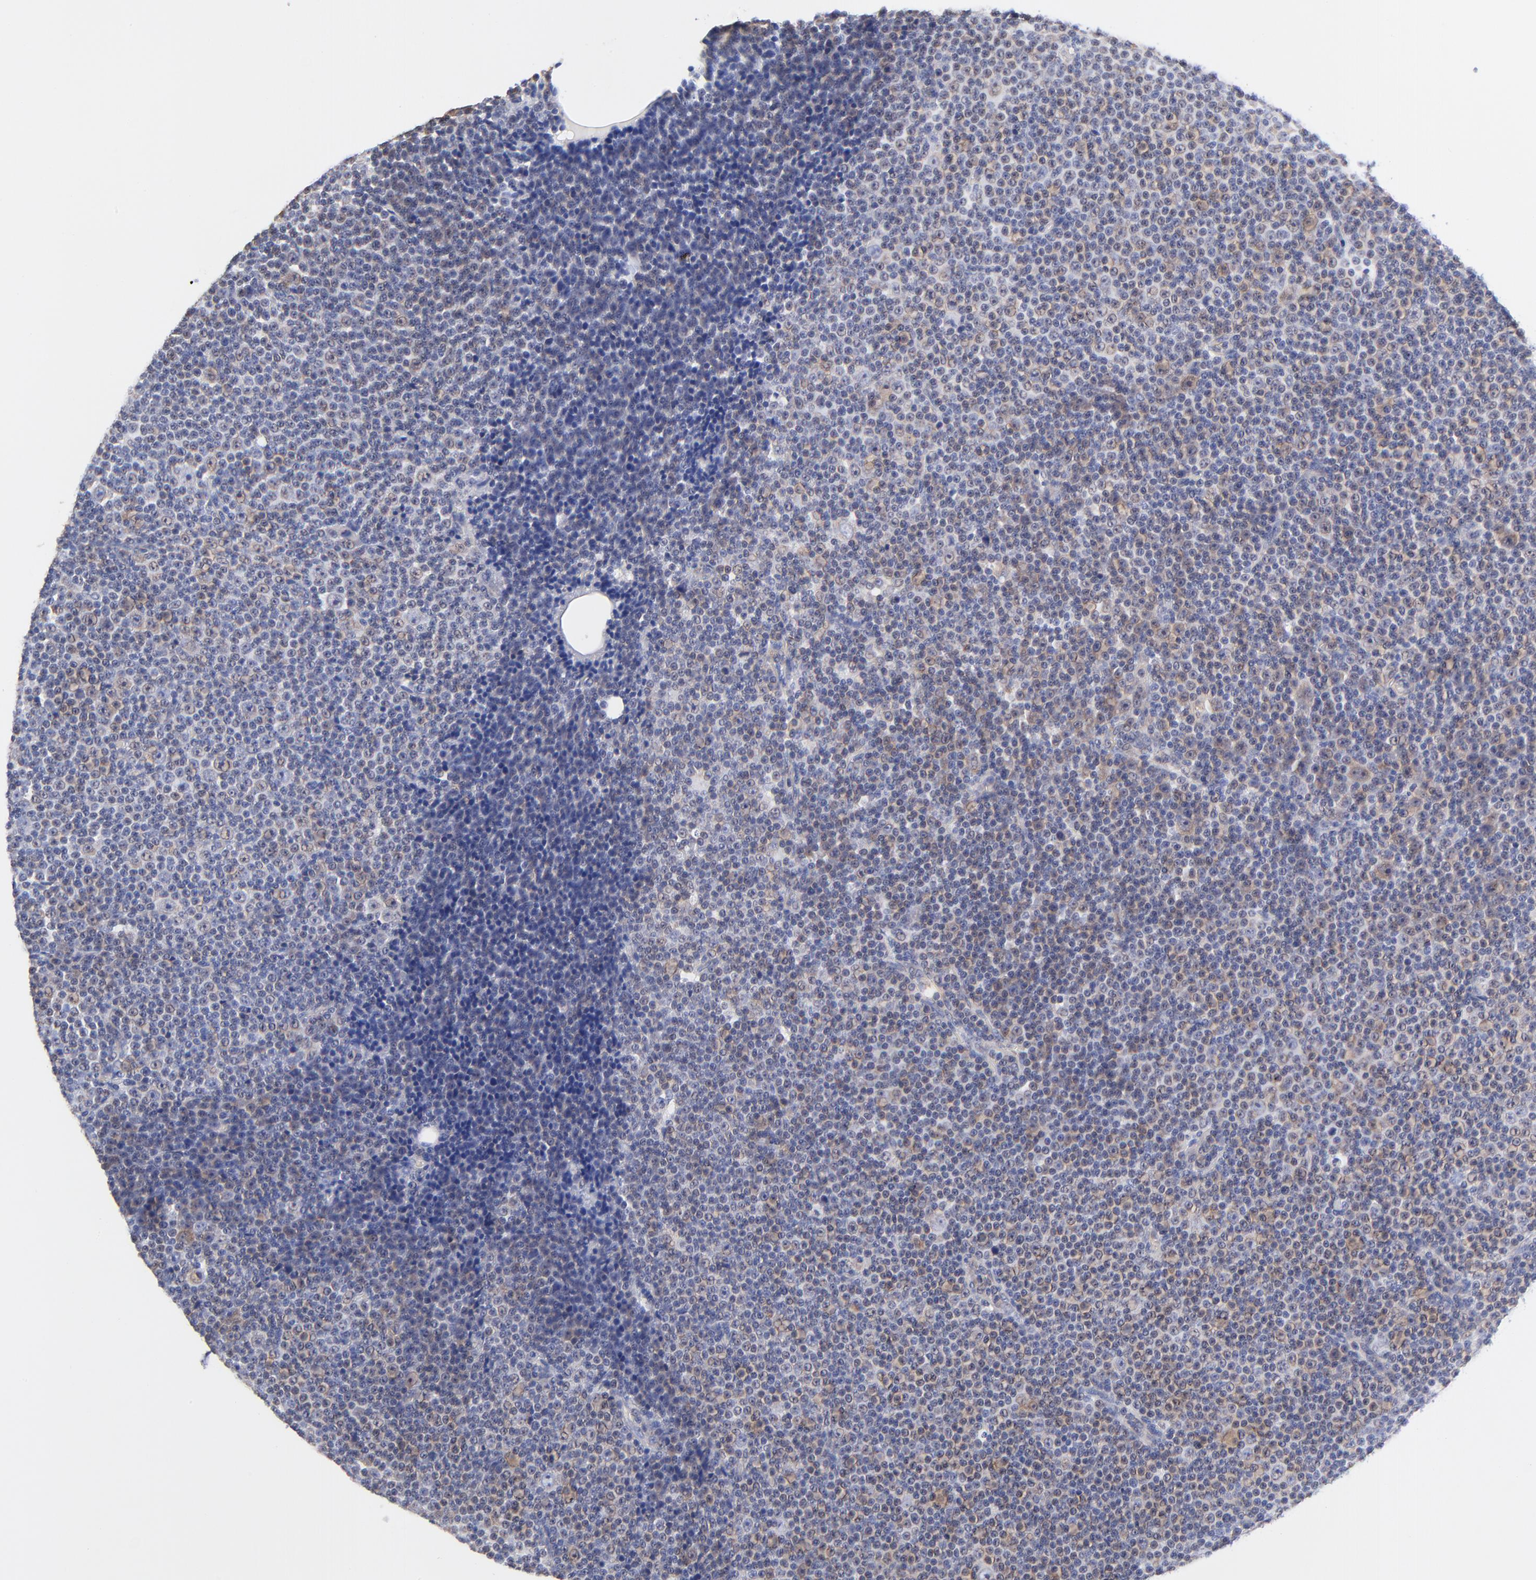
{"staining": {"intensity": "weak", "quantity": "<25%", "location": "cytoplasmic/membranous"}, "tissue": "lymphoma", "cell_type": "Tumor cells", "image_type": "cancer", "snomed": [{"axis": "morphology", "description": "Malignant lymphoma, non-Hodgkin's type, Low grade"}, {"axis": "topography", "description": "Lymph node"}], "caption": "This is a photomicrograph of immunohistochemistry (IHC) staining of malignant lymphoma, non-Hodgkin's type (low-grade), which shows no positivity in tumor cells.", "gene": "PTK7", "patient": {"sex": "female", "age": 67}}